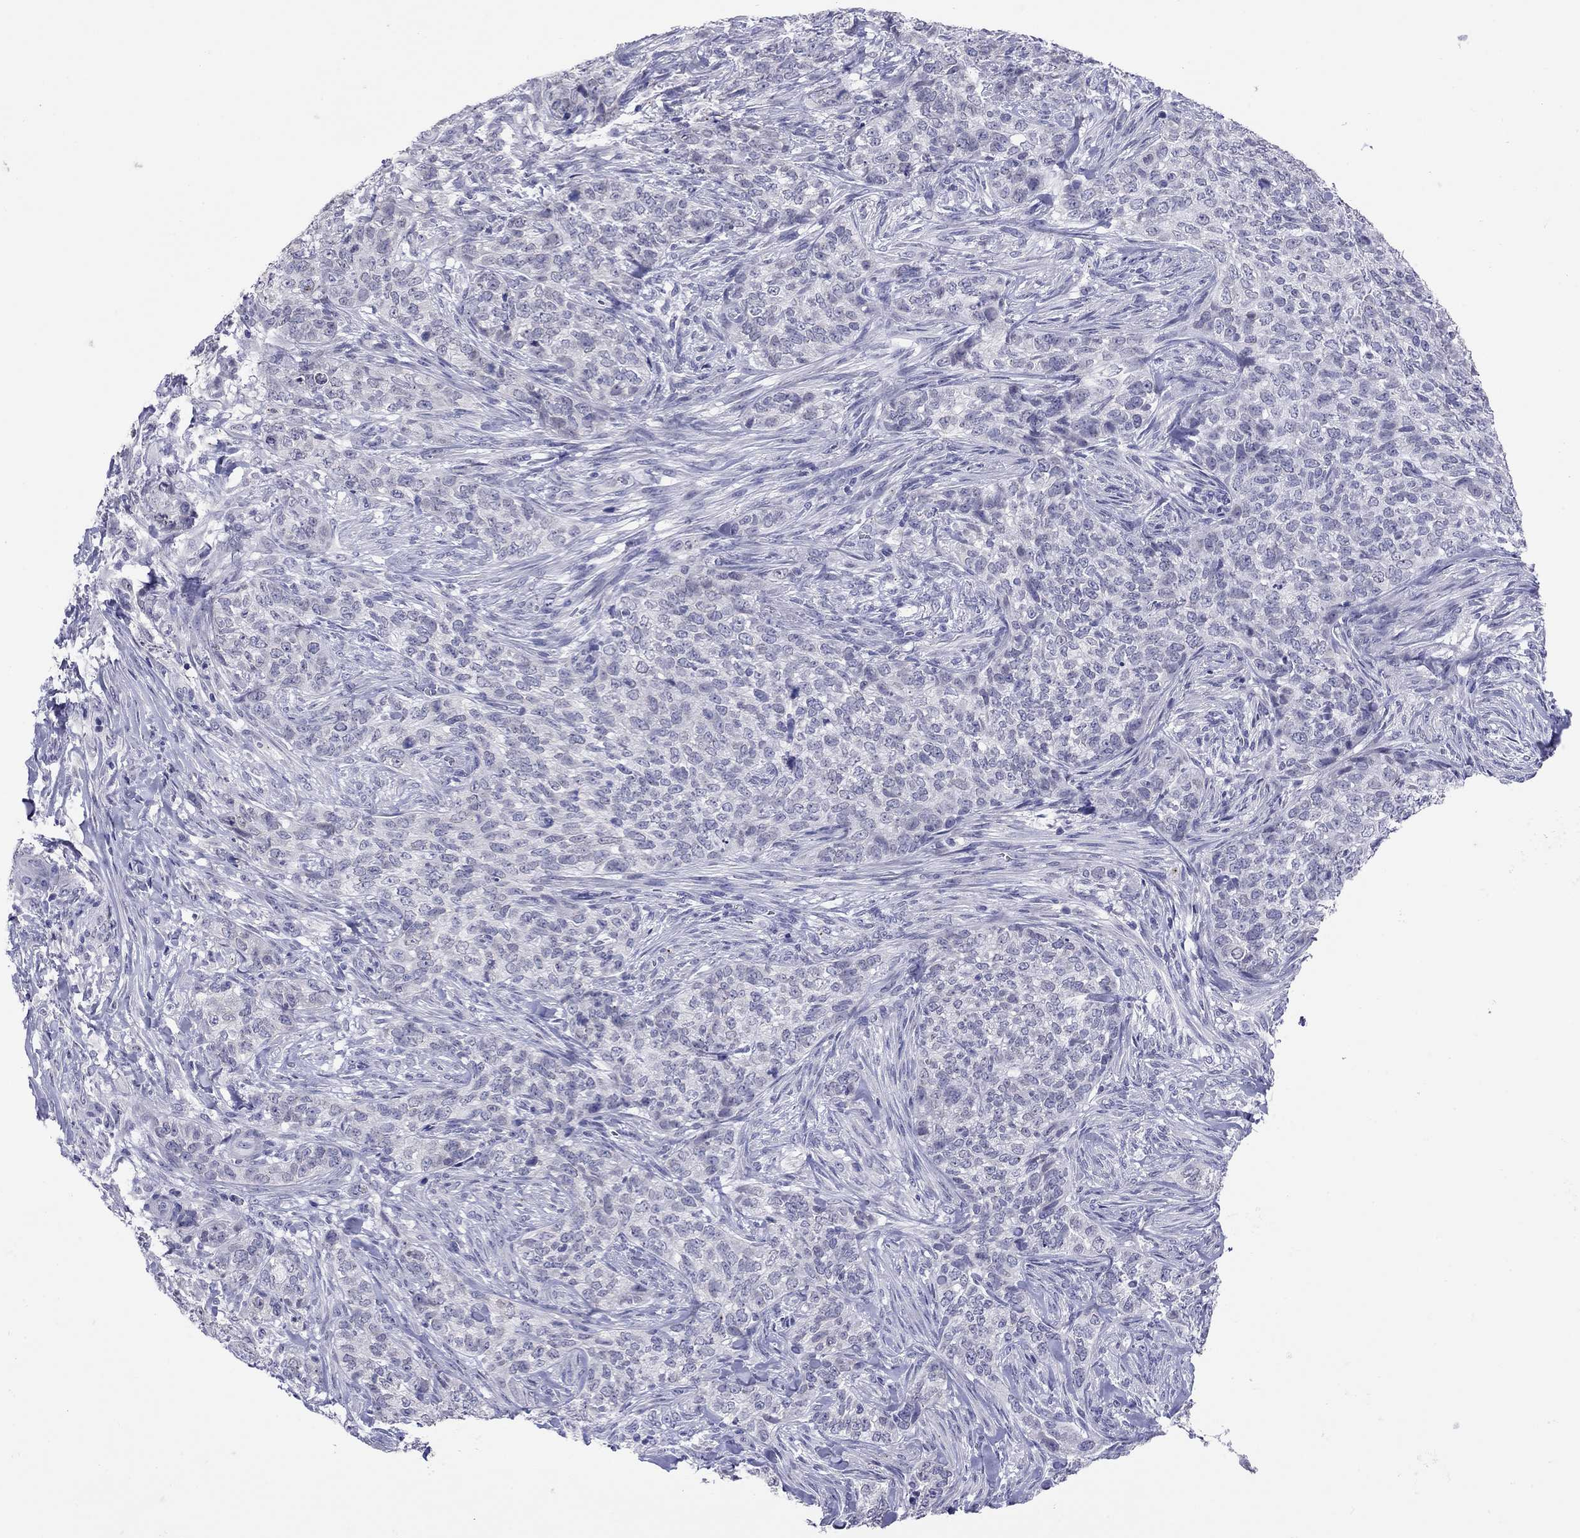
{"staining": {"intensity": "negative", "quantity": "none", "location": "none"}, "tissue": "skin cancer", "cell_type": "Tumor cells", "image_type": "cancer", "snomed": [{"axis": "morphology", "description": "Basal cell carcinoma"}, {"axis": "topography", "description": "Skin"}], "caption": "There is no significant staining in tumor cells of skin cancer (basal cell carcinoma).", "gene": "ARMC12", "patient": {"sex": "female", "age": 69}}